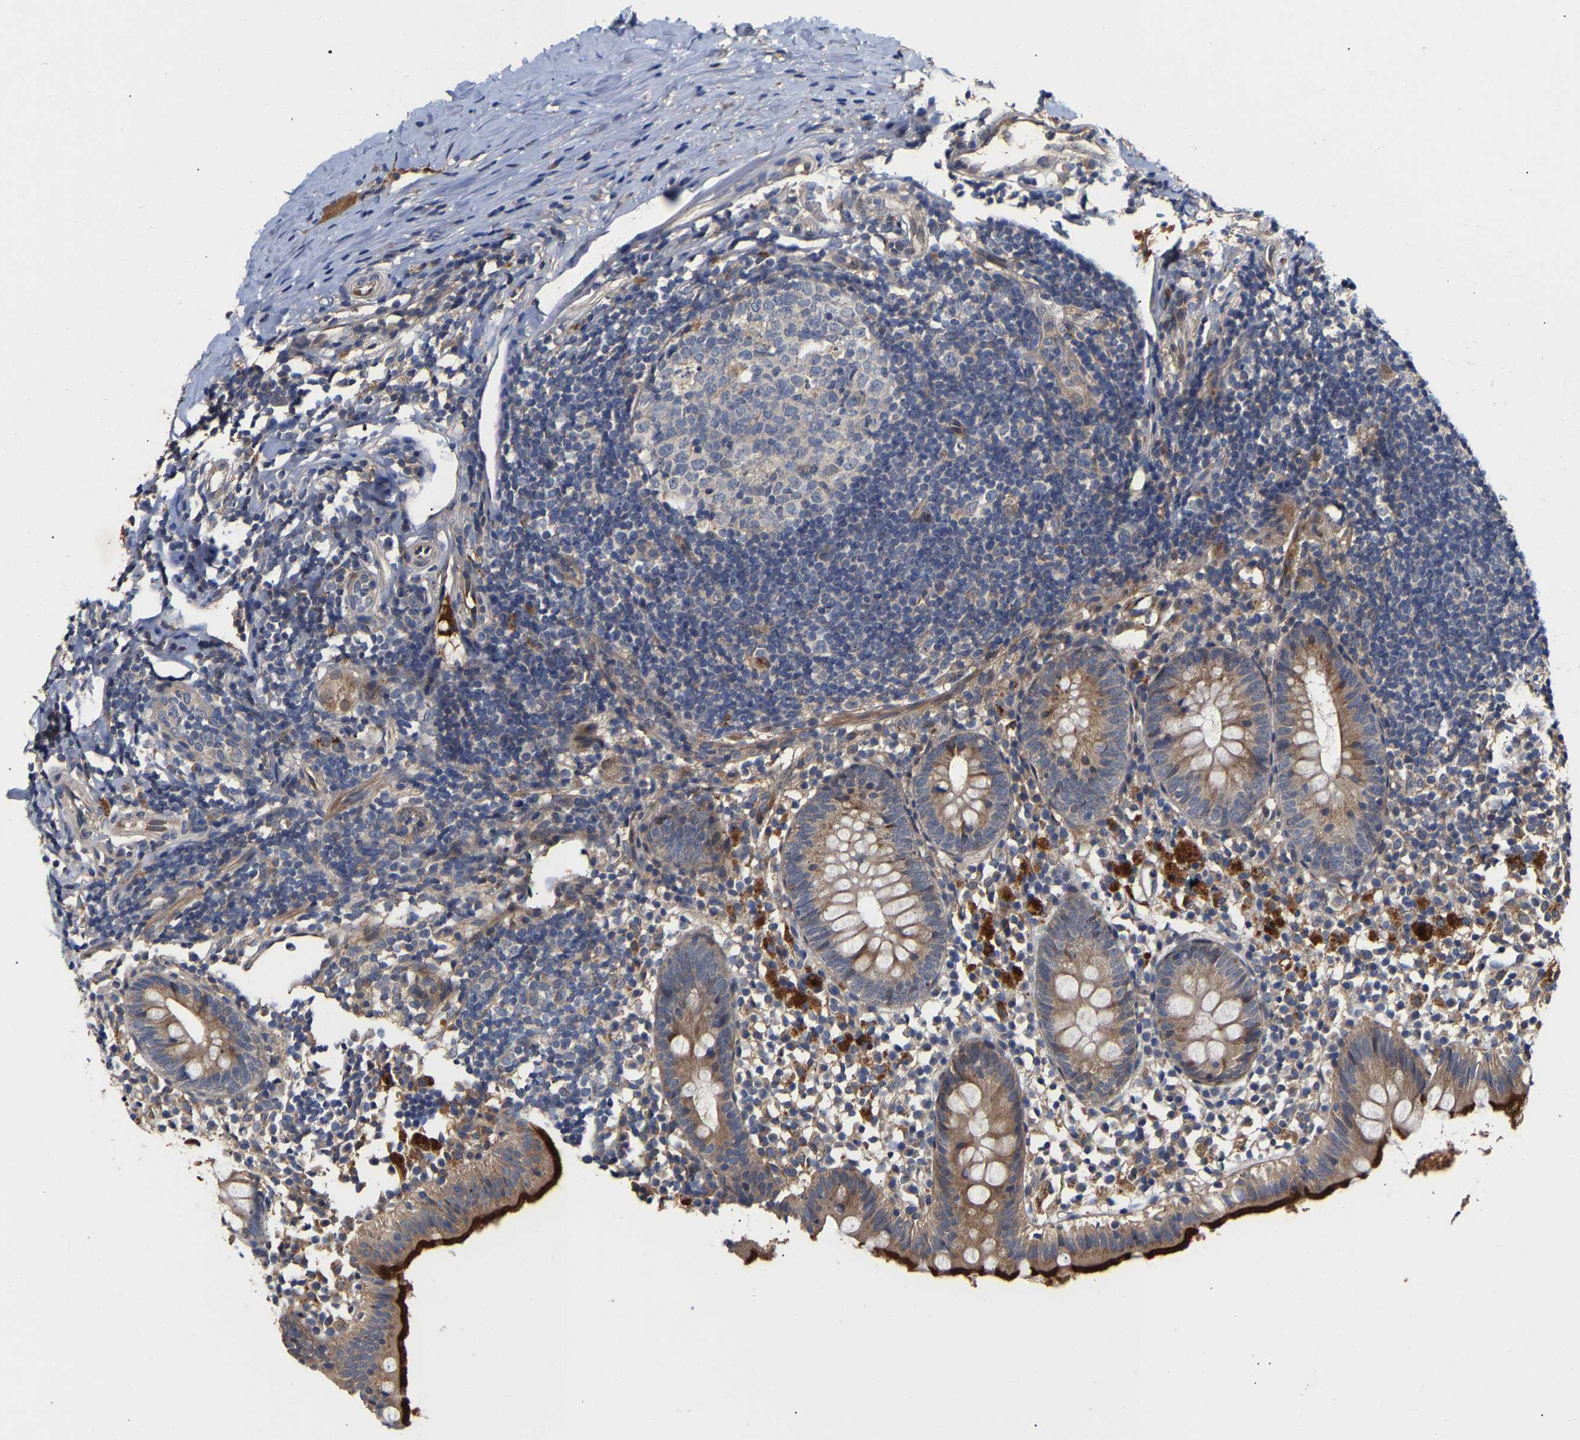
{"staining": {"intensity": "moderate", "quantity": ">75%", "location": "cytoplasmic/membranous"}, "tissue": "appendix", "cell_type": "Glandular cells", "image_type": "normal", "snomed": [{"axis": "morphology", "description": "Normal tissue, NOS"}, {"axis": "topography", "description": "Appendix"}], "caption": "Protein expression analysis of normal human appendix reveals moderate cytoplasmic/membranous positivity in about >75% of glandular cells.", "gene": "KASH5", "patient": {"sex": "female", "age": 20}}